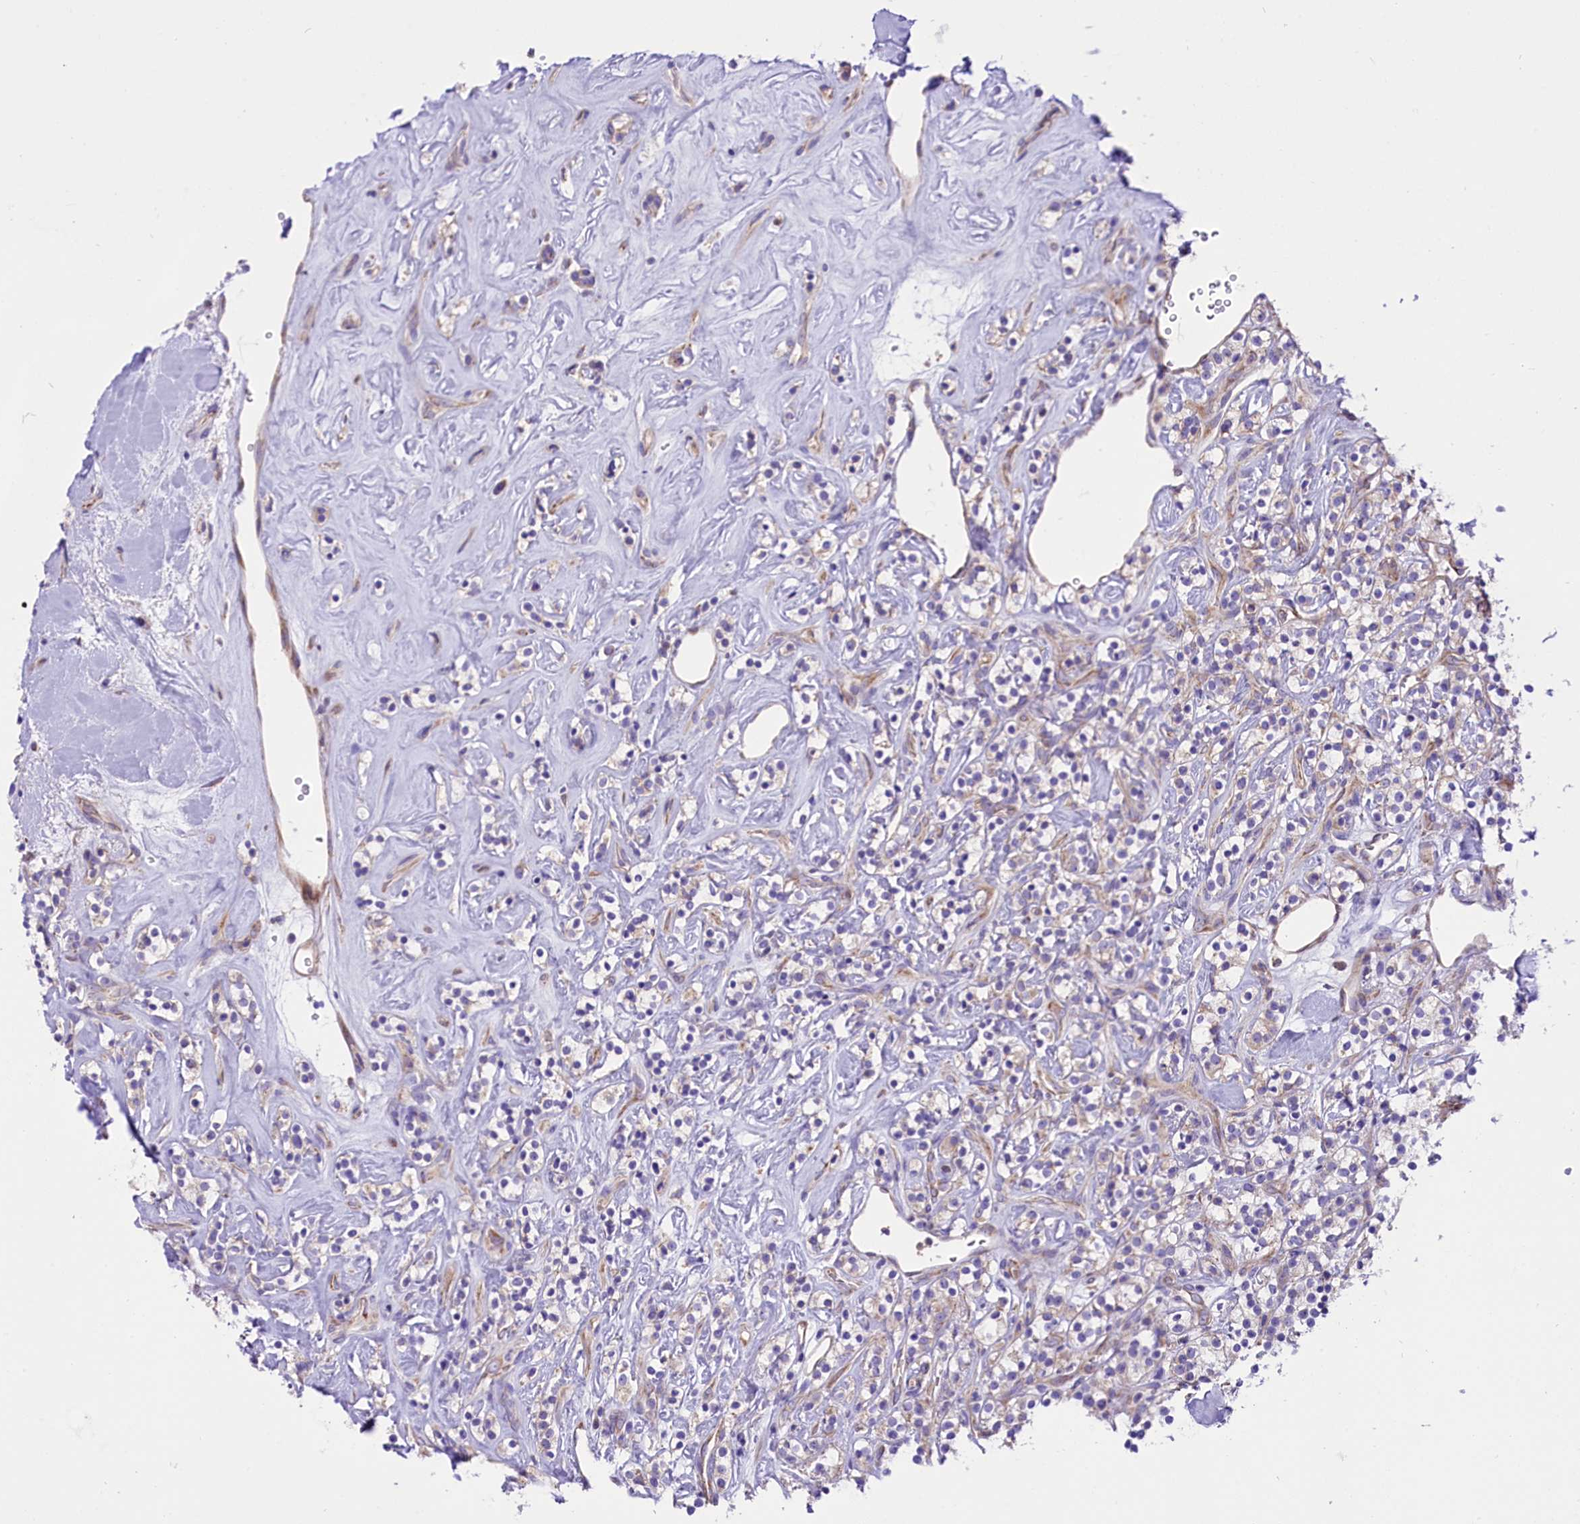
{"staining": {"intensity": "weak", "quantity": "<25%", "location": "cytoplasmic/membranous"}, "tissue": "renal cancer", "cell_type": "Tumor cells", "image_type": "cancer", "snomed": [{"axis": "morphology", "description": "Adenocarcinoma, NOS"}, {"axis": "topography", "description": "Kidney"}], "caption": "IHC of human renal adenocarcinoma shows no positivity in tumor cells.", "gene": "PTPRU", "patient": {"sex": "male", "age": 77}}